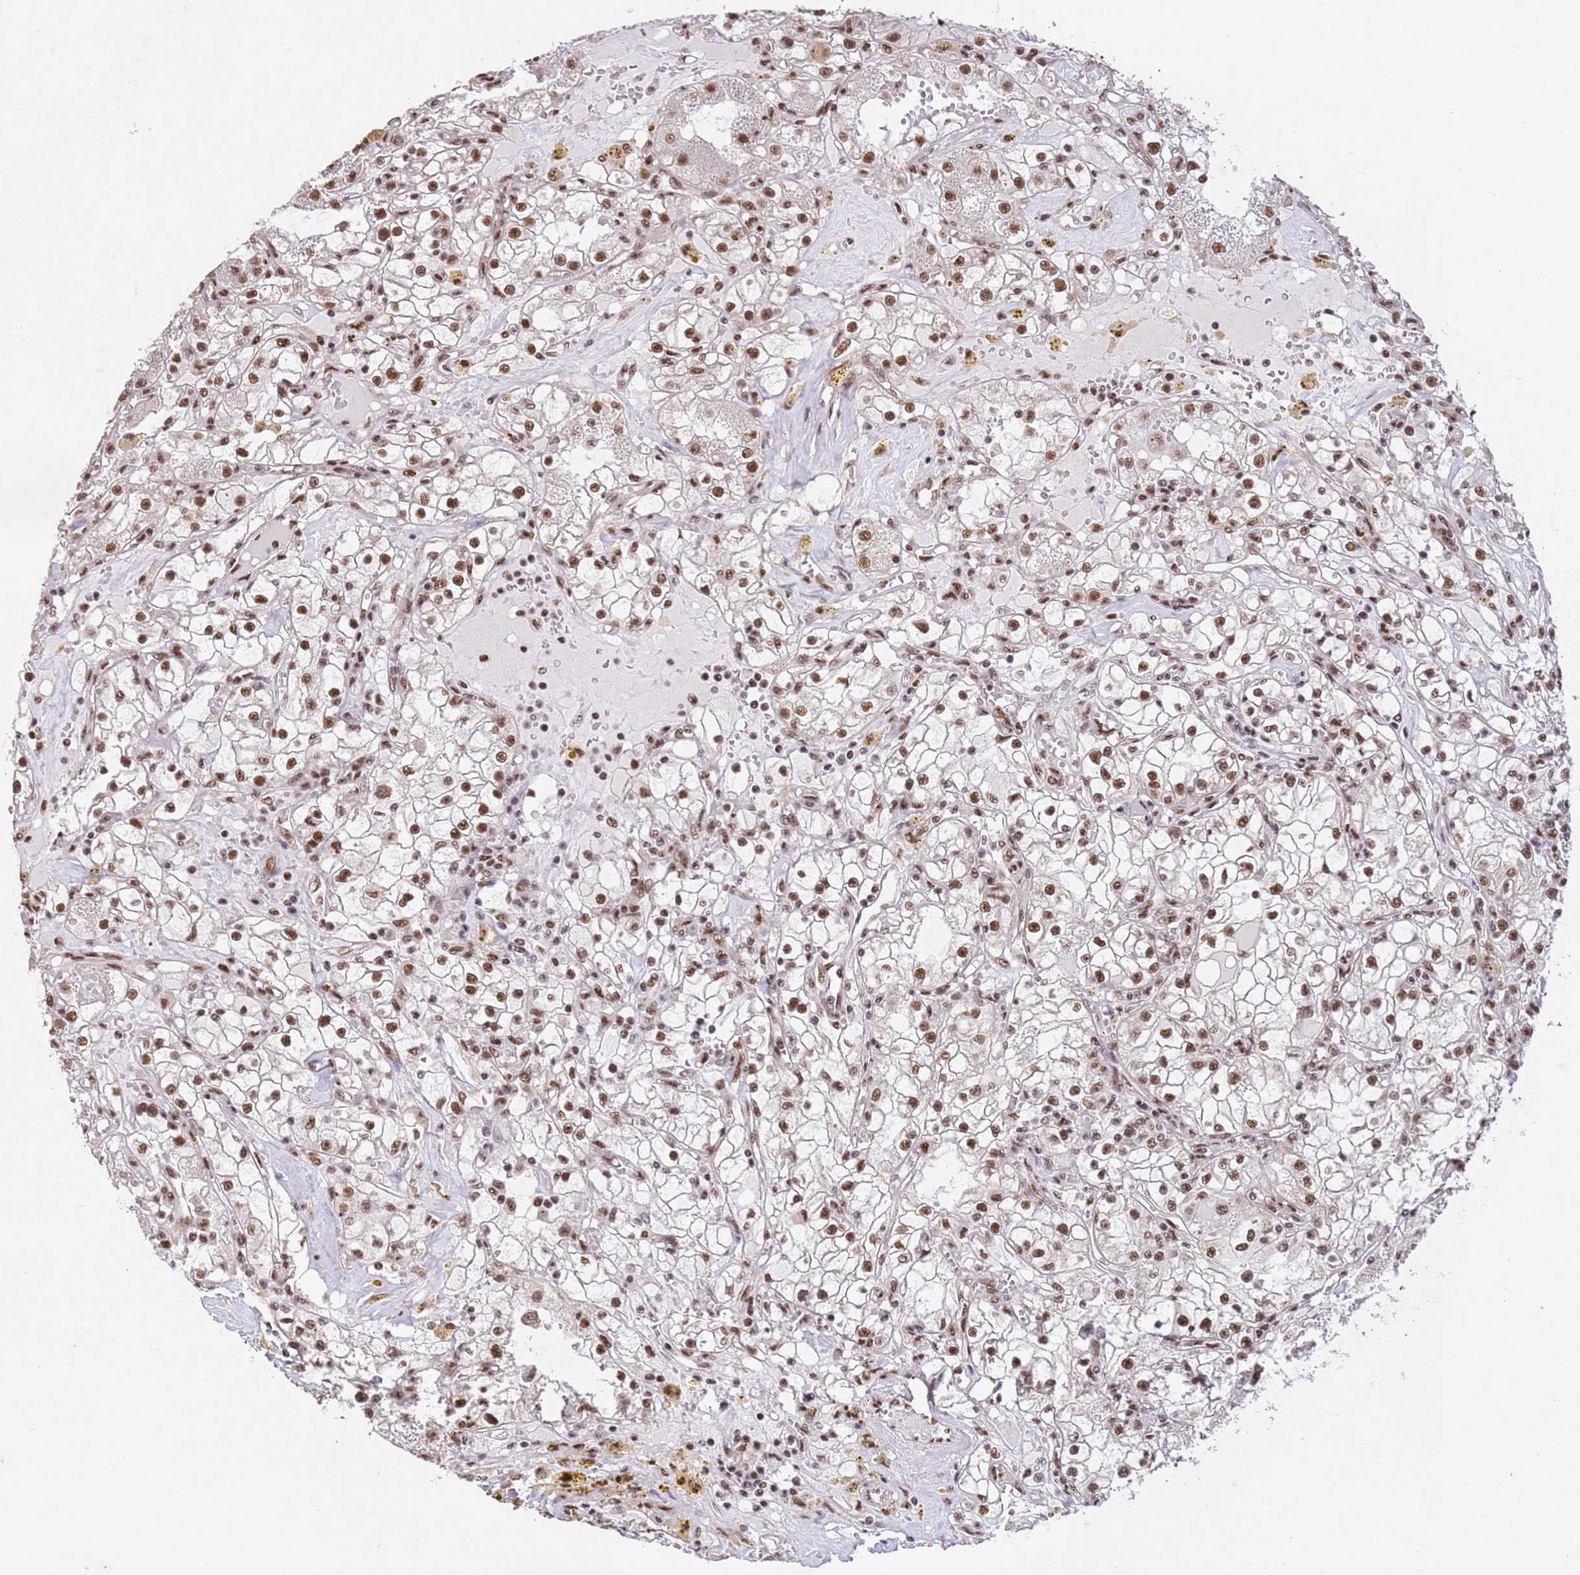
{"staining": {"intensity": "moderate", "quantity": ">75%", "location": "nuclear"}, "tissue": "renal cancer", "cell_type": "Tumor cells", "image_type": "cancer", "snomed": [{"axis": "morphology", "description": "Adenocarcinoma, NOS"}, {"axis": "topography", "description": "Kidney"}], "caption": "Immunohistochemical staining of renal adenocarcinoma demonstrates medium levels of moderate nuclear staining in about >75% of tumor cells.", "gene": "ESF1", "patient": {"sex": "male", "age": 56}}